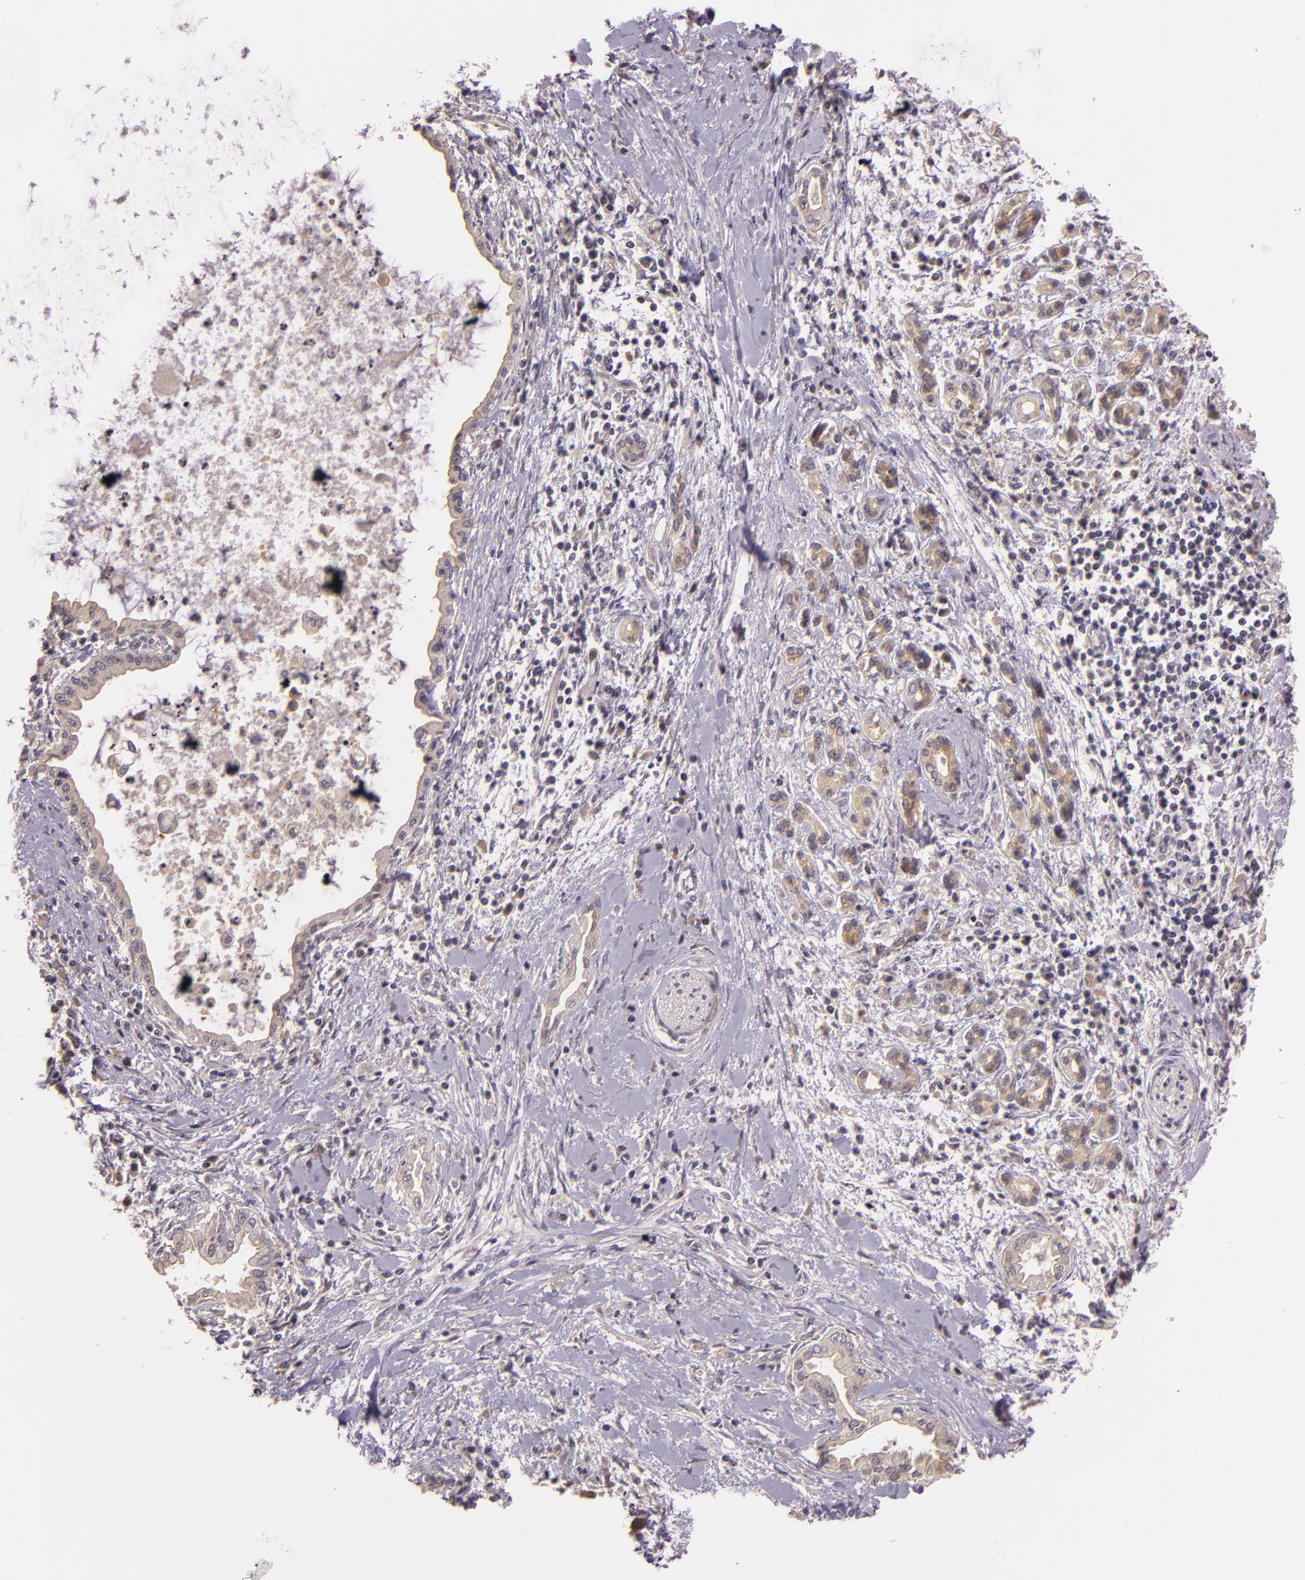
{"staining": {"intensity": "weak", "quantity": "25%-75%", "location": "cytoplasmic/membranous"}, "tissue": "pancreatic cancer", "cell_type": "Tumor cells", "image_type": "cancer", "snomed": [{"axis": "morphology", "description": "Adenocarcinoma, NOS"}, {"axis": "topography", "description": "Pancreas"}], "caption": "IHC (DAB) staining of human pancreatic cancer (adenocarcinoma) shows weak cytoplasmic/membranous protein staining in approximately 25%-75% of tumor cells.", "gene": "ARMH4", "patient": {"sex": "female", "age": 64}}